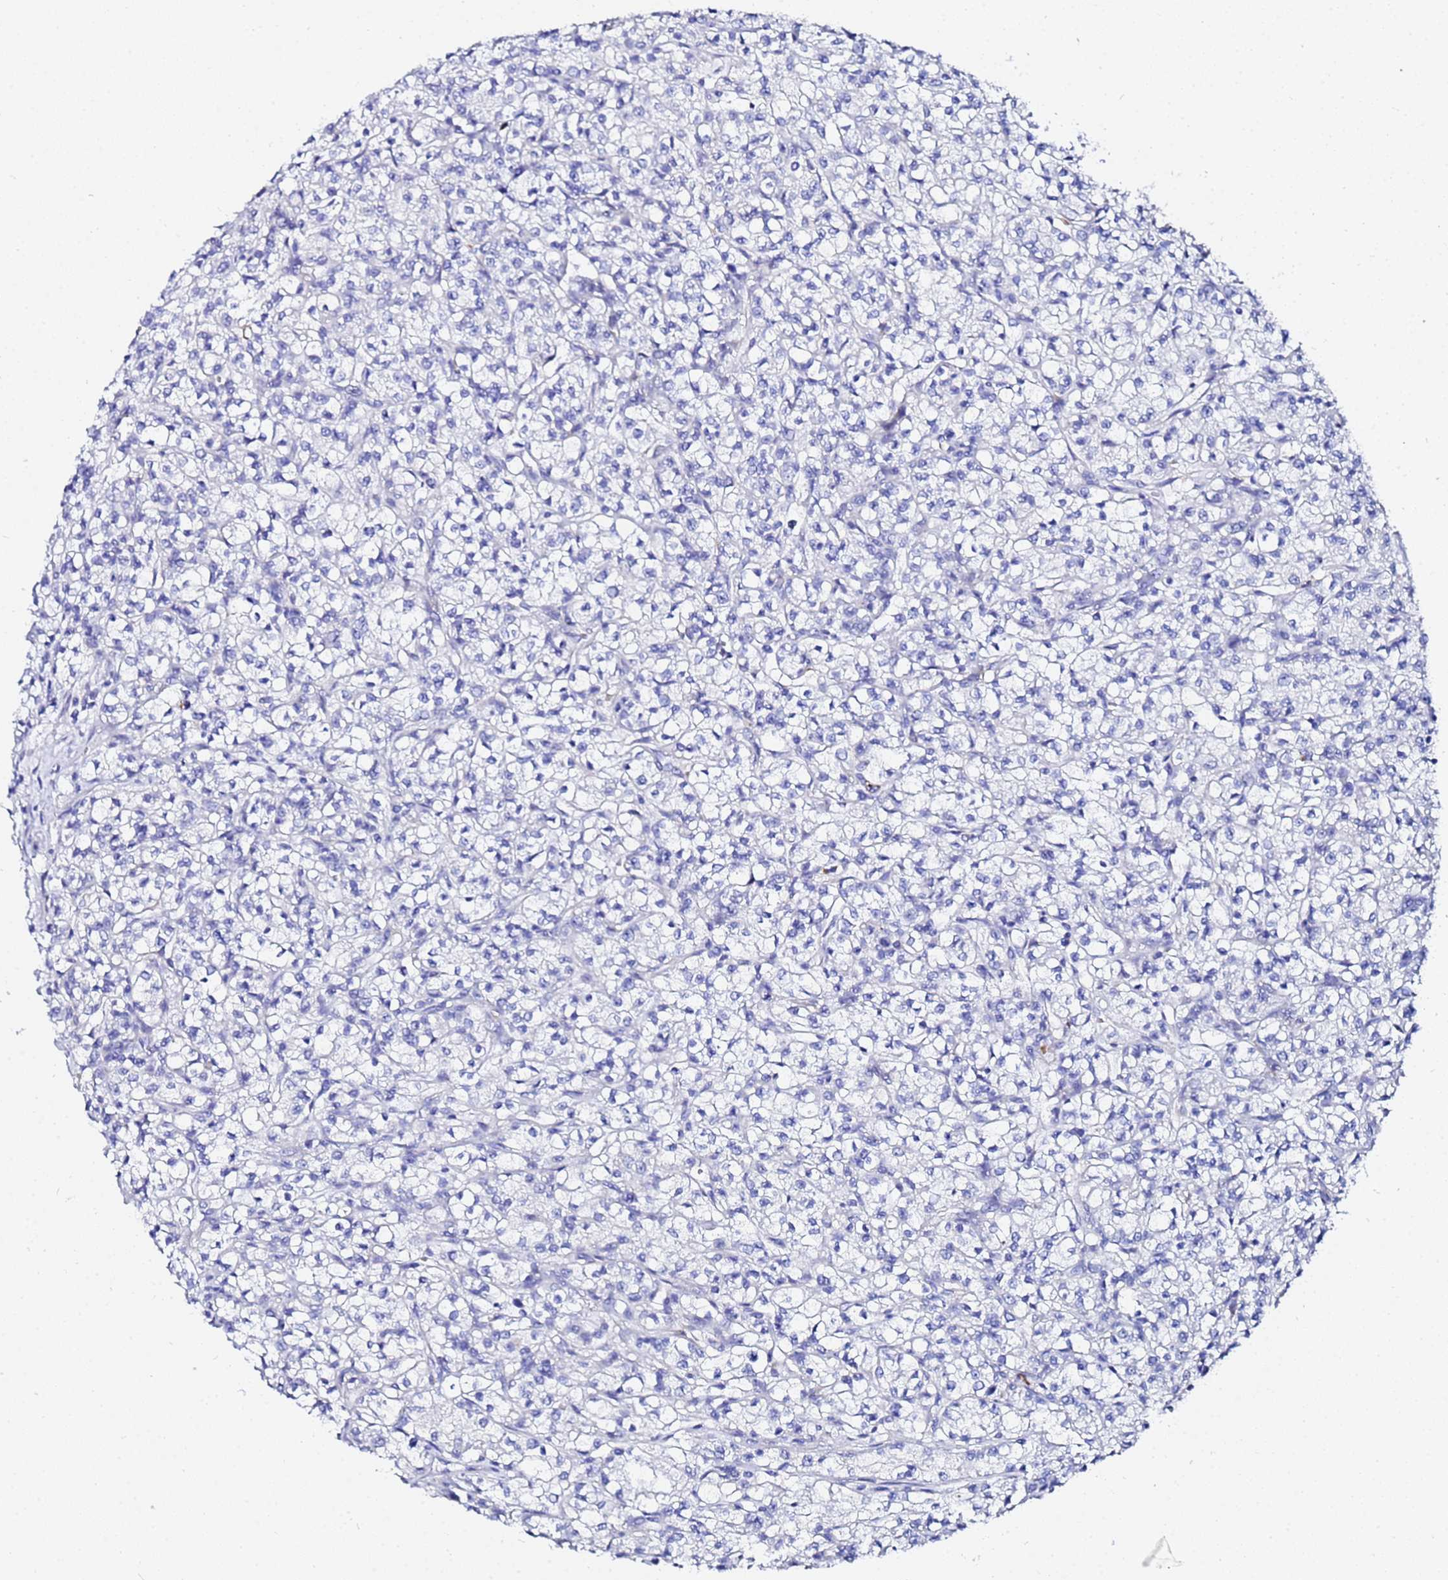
{"staining": {"intensity": "negative", "quantity": "none", "location": "none"}, "tissue": "renal cancer", "cell_type": "Tumor cells", "image_type": "cancer", "snomed": [{"axis": "morphology", "description": "Adenocarcinoma, NOS"}, {"axis": "topography", "description": "Kidney"}], "caption": "A high-resolution image shows IHC staining of renal cancer (adenocarcinoma), which exhibits no significant expression in tumor cells. Nuclei are stained in blue.", "gene": "ZNF26", "patient": {"sex": "female", "age": 59}}